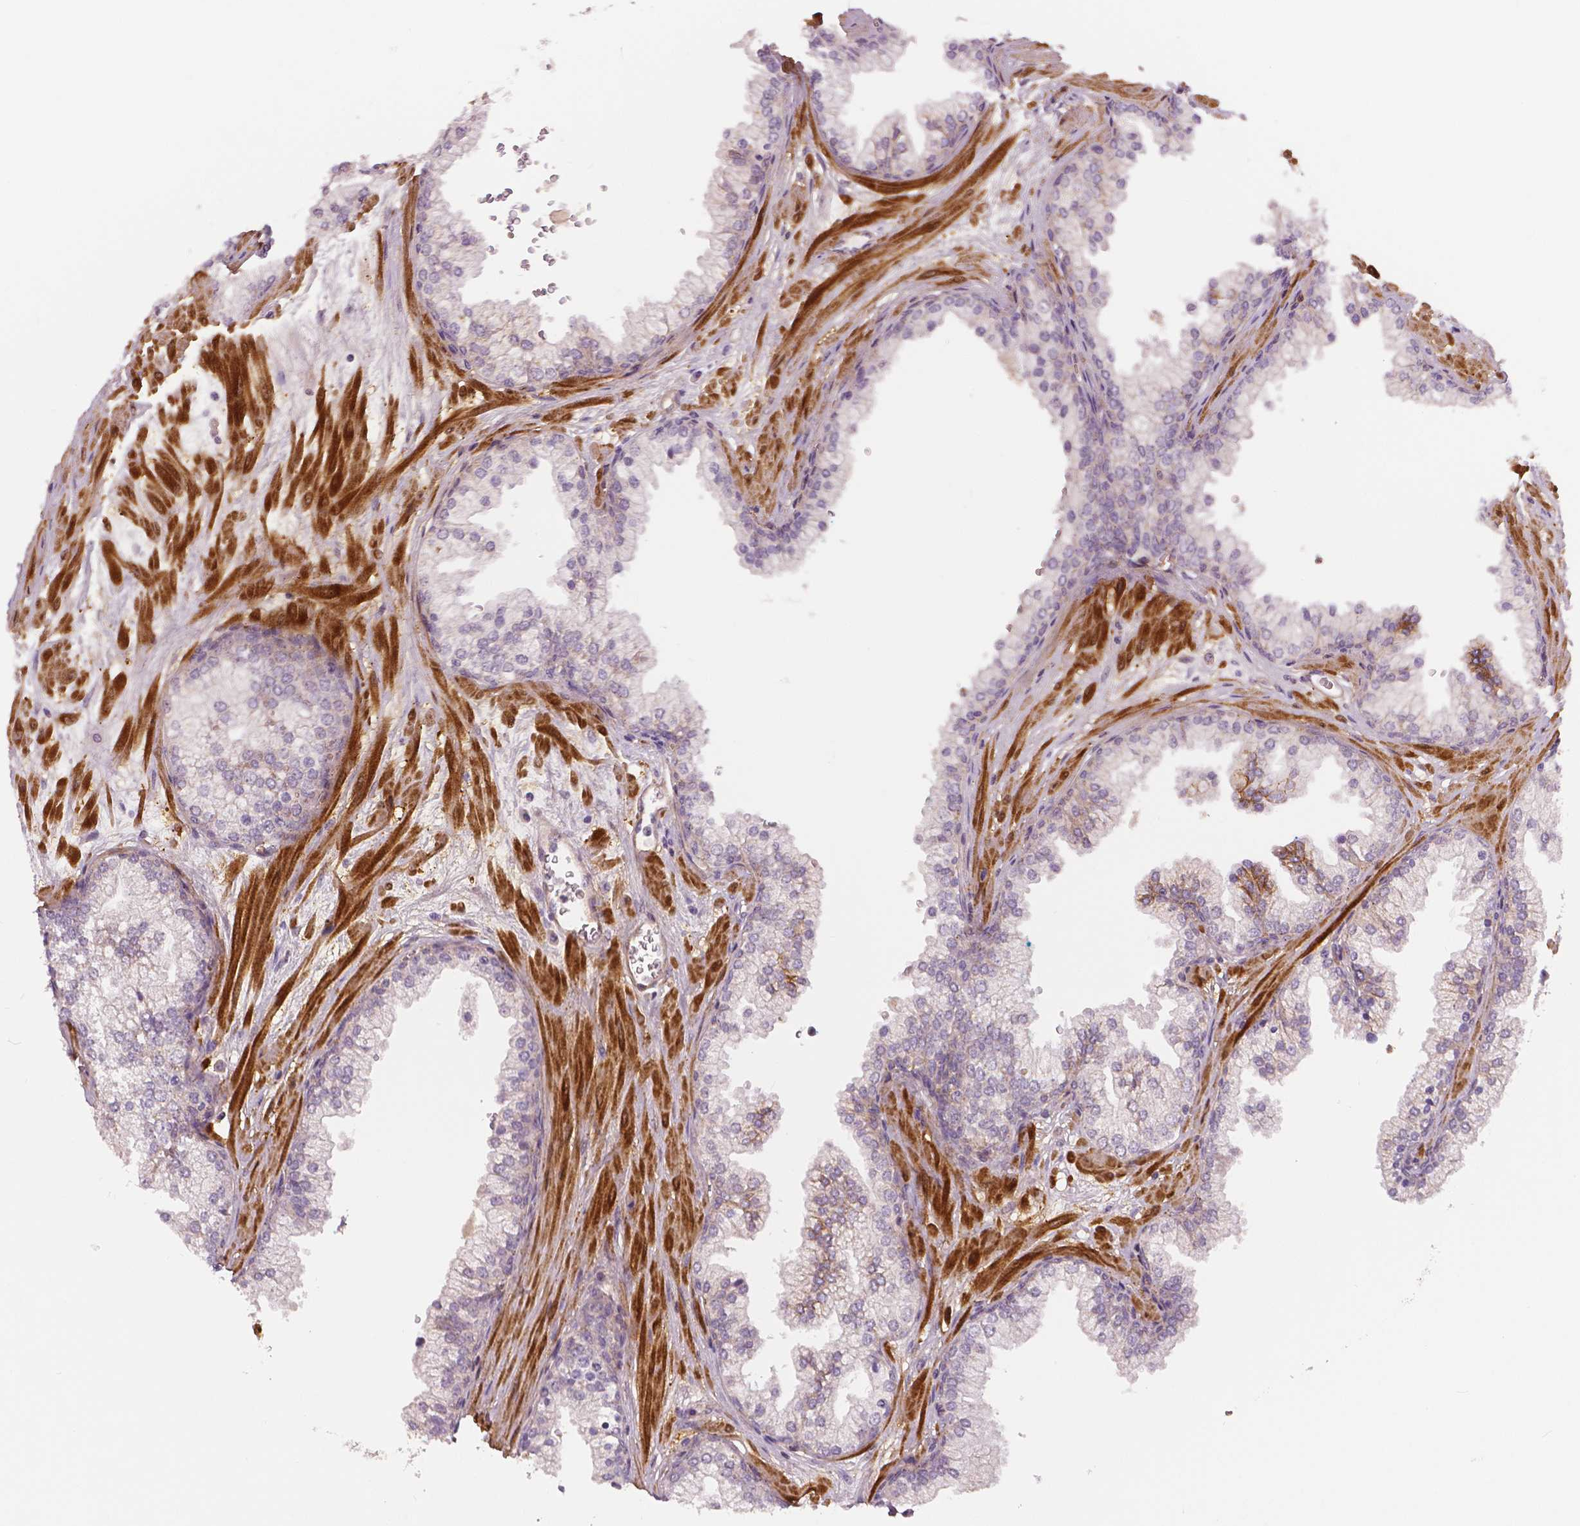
{"staining": {"intensity": "weak", "quantity": "<25%", "location": "cytoplasmic/membranous"}, "tissue": "prostate", "cell_type": "Glandular cells", "image_type": "normal", "snomed": [{"axis": "morphology", "description": "Normal tissue, NOS"}, {"axis": "topography", "description": "Prostate"}, {"axis": "topography", "description": "Peripheral nerve tissue"}], "caption": "Prostate stained for a protein using IHC demonstrates no staining glandular cells.", "gene": "FLT1", "patient": {"sex": "male", "age": 61}}